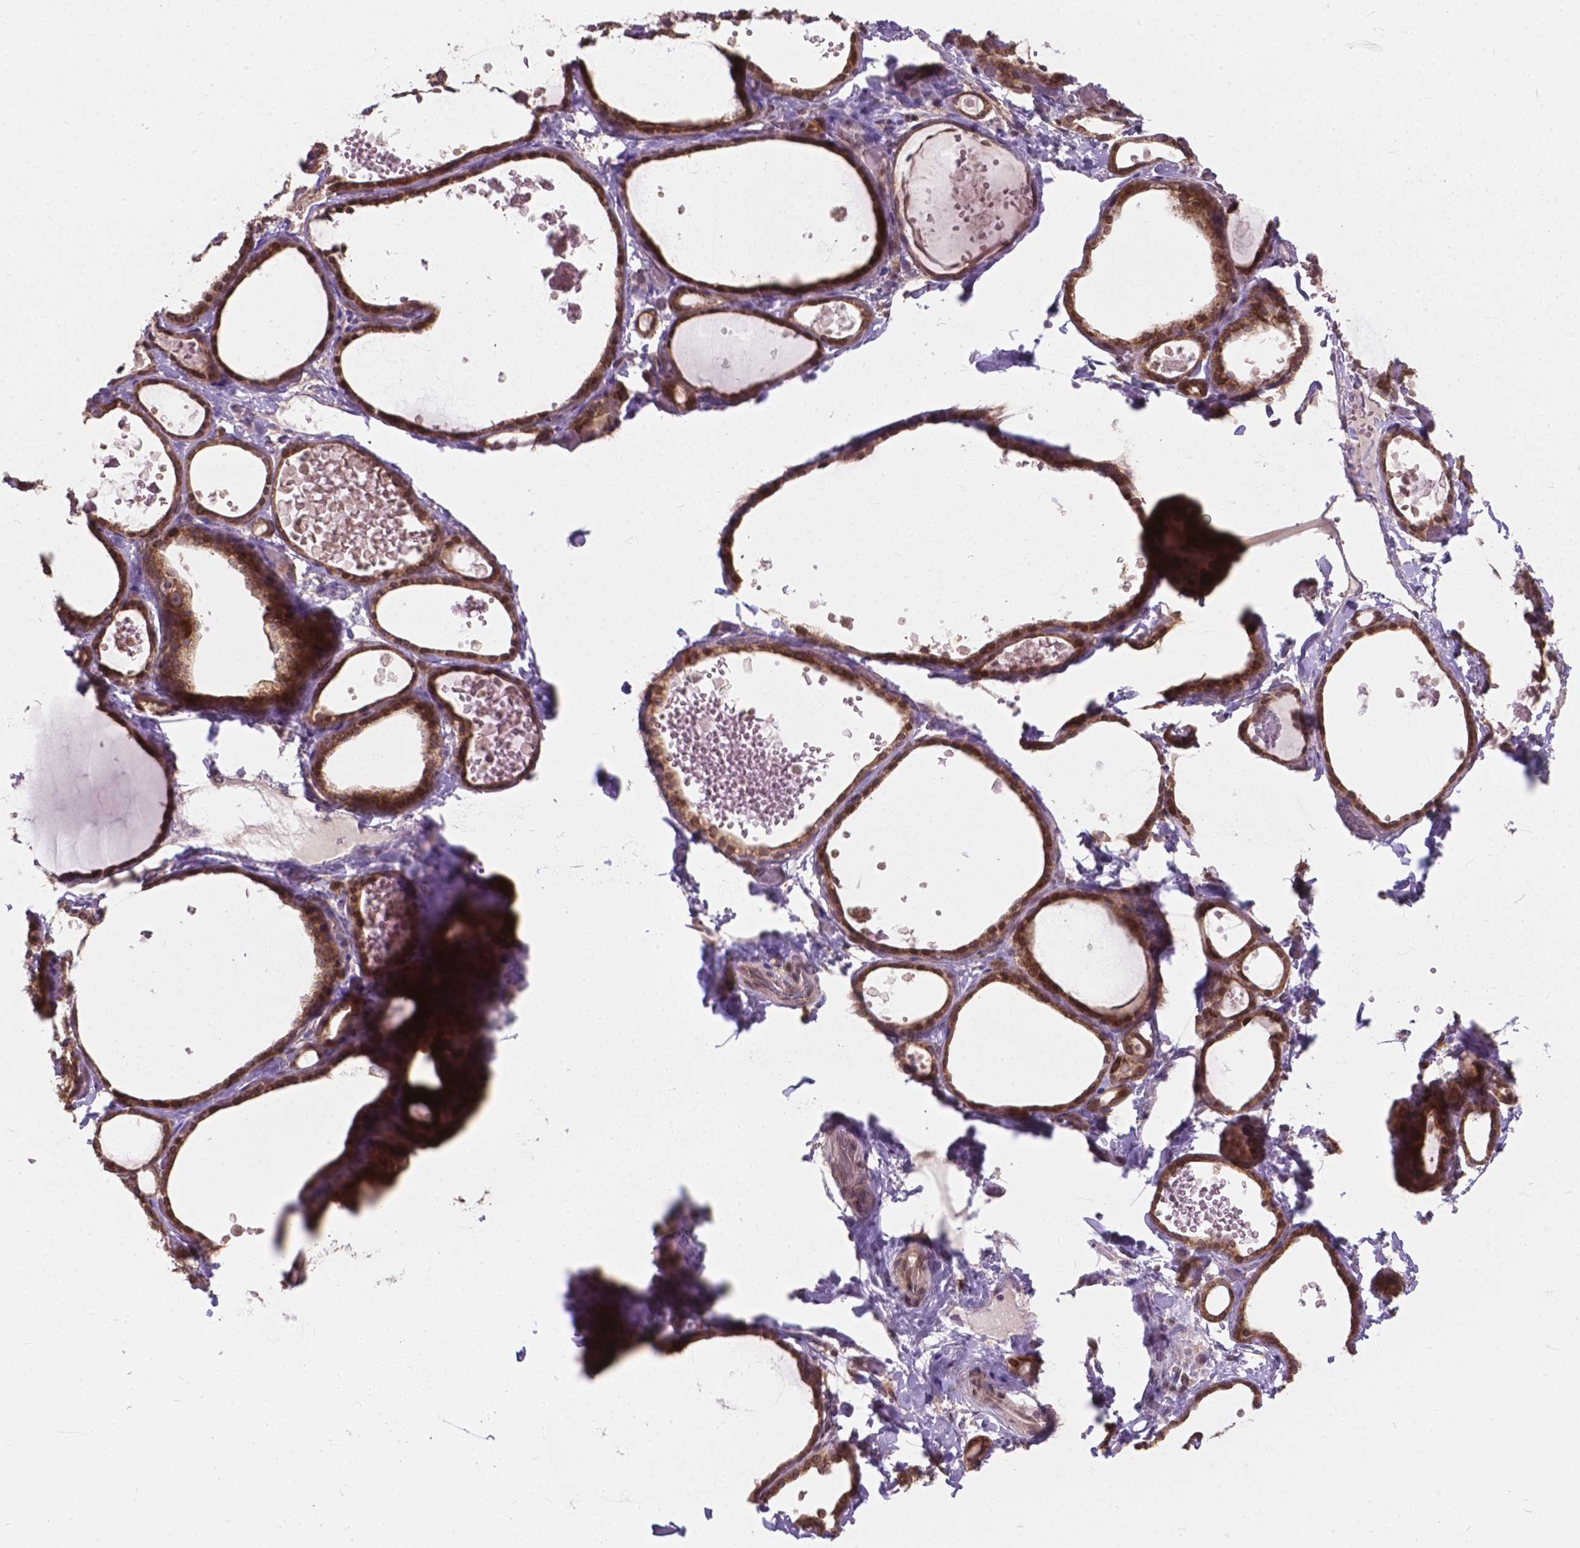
{"staining": {"intensity": "strong", "quantity": "25%-75%", "location": "cytoplasmic/membranous,nuclear"}, "tissue": "thyroid gland", "cell_type": "Glandular cells", "image_type": "normal", "snomed": [{"axis": "morphology", "description": "Normal tissue, NOS"}, {"axis": "topography", "description": "Thyroid gland"}], "caption": "Benign thyroid gland displays strong cytoplasmic/membranous,nuclear positivity in approximately 25%-75% of glandular cells, visualized by immunohistochemistry. The staining is performed using DAB (3,3'-diaminobenzidine) brown chromogen to label protein expression. The nuclei are counter-stained blue using hematoxylin.", "gene": "MRPL33", "patient": {"sex": "female", "age": 56}}